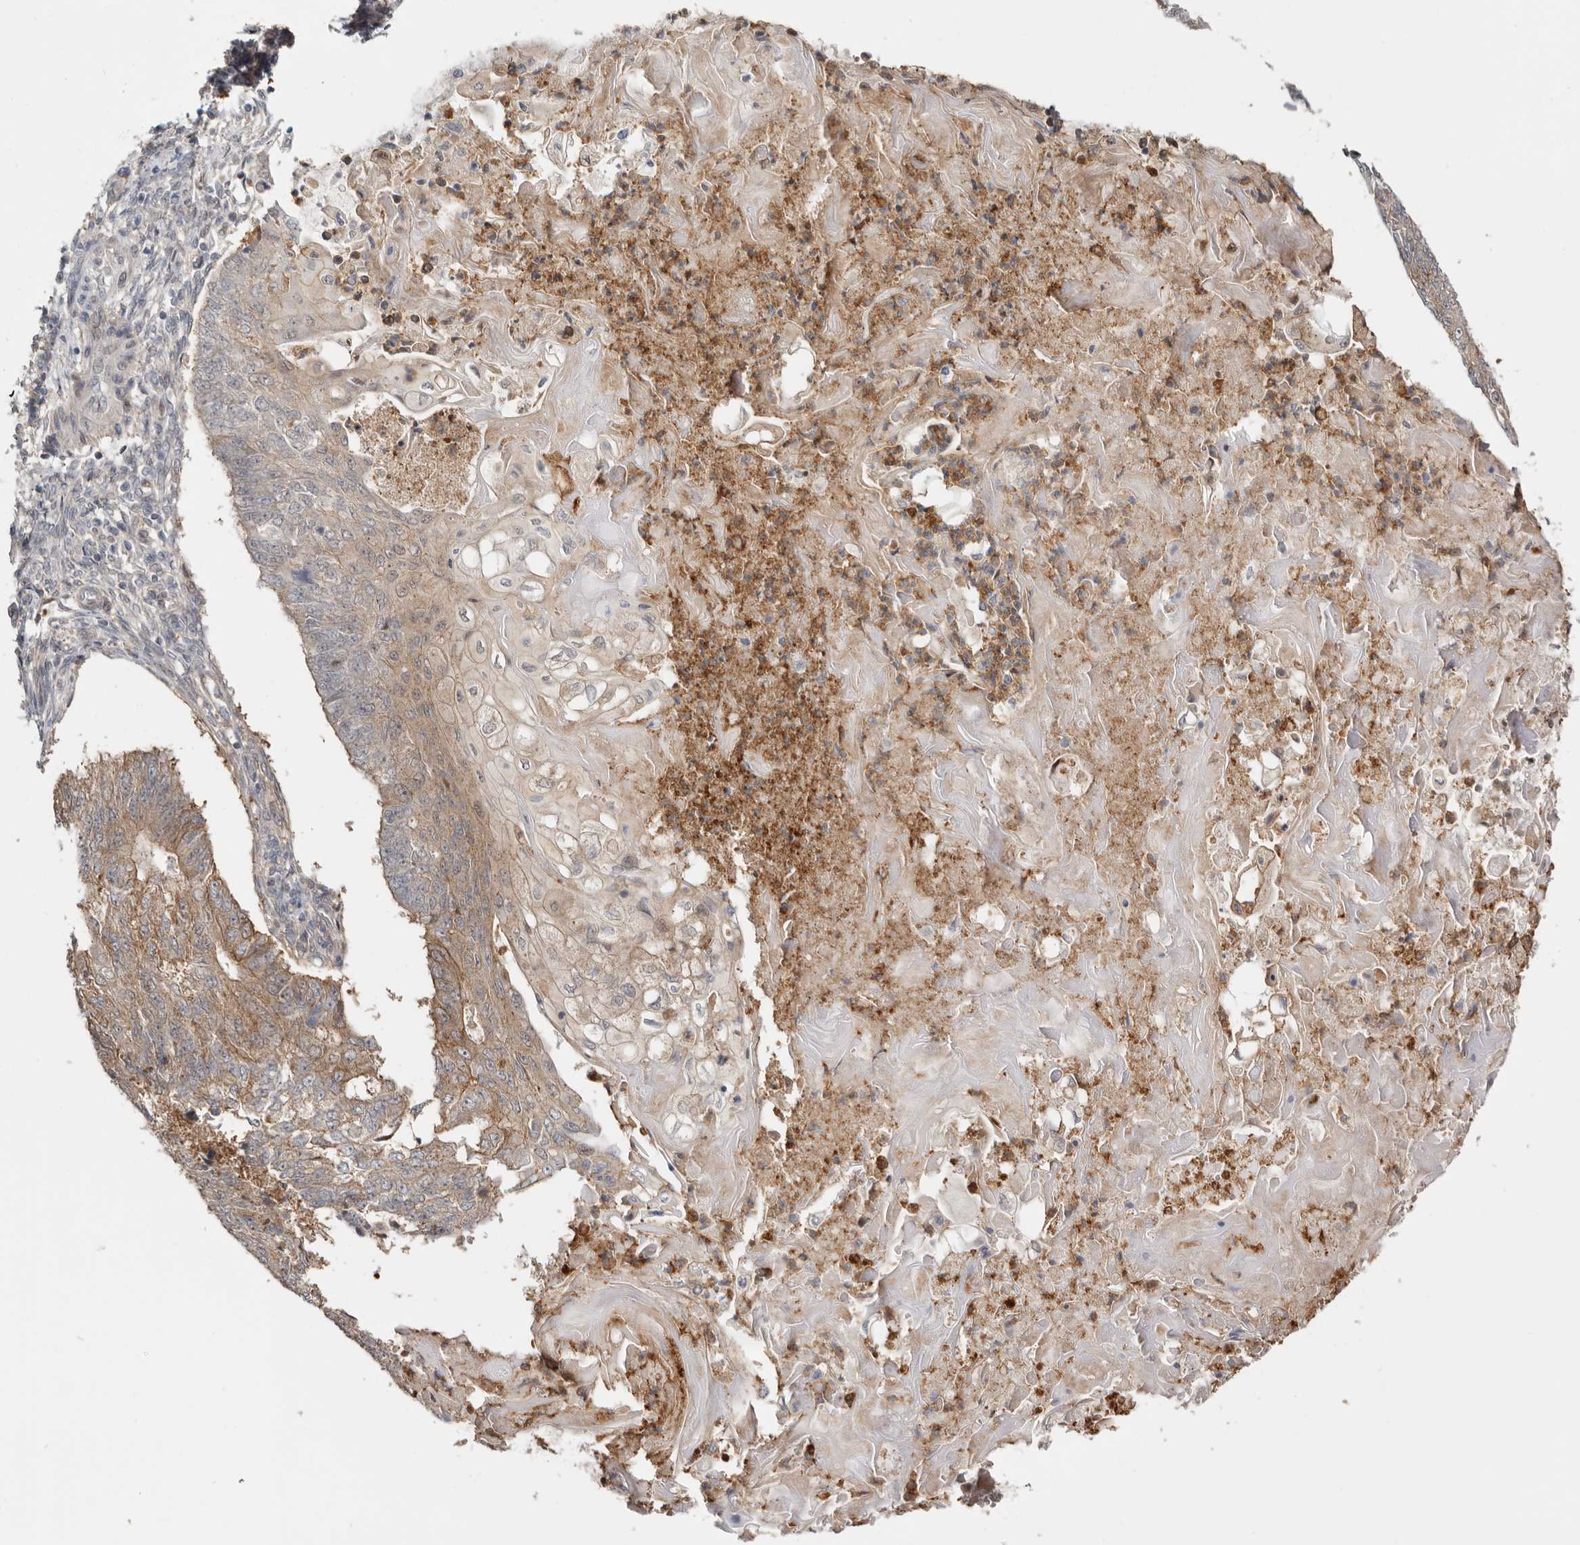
{"staining": {"intensity": "moderate", "quantity": "<25%", "location": "cytoplasmic/membranous"}, "tissue": "endometrial cancer", "cell_type": "Tumor cells", "image_type": "cancer", "snomed": [{"axis": "morphology", "description": "Adenocarcinoma, NOS"}, {"axis": "topography", "description": "Endometrium"}], "caption": "Immunohistochemistry (IHC) image of neoplastic tissue: adenocarcinoma (endometrial) stained using immunohistochemistry shows low levels of moderate protein expression localized specifically in the cytoplasmic/membranous of tumor cells, appearing as a cytoplasmic/membranous brown color.", "gene": "MSRB2", "patient": {"sex": "female", "age": 32}}